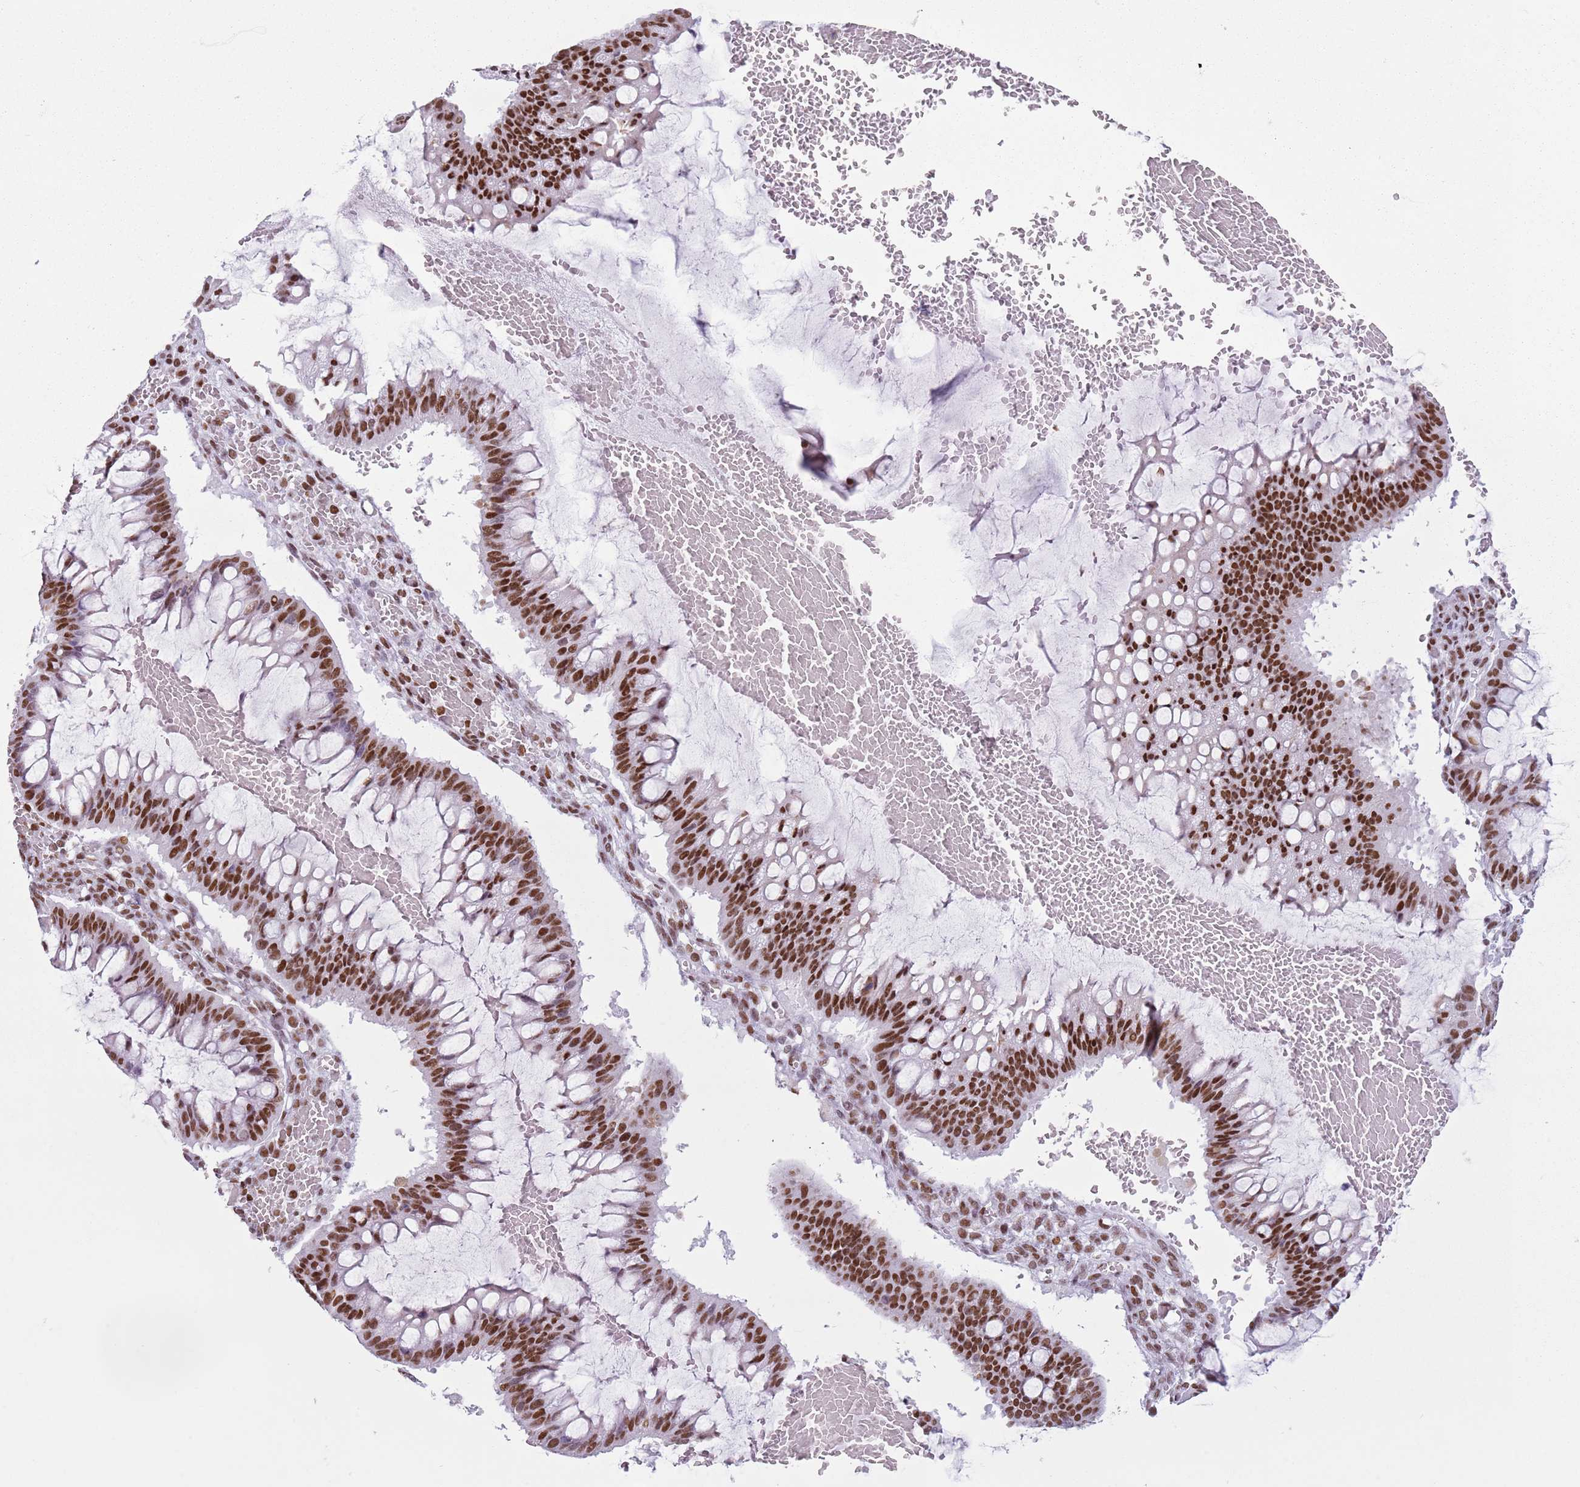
{"staining": {"intensity": "strong", "quantity": ">75%", "location": "nuclear"}, "tissue": "ovarian cancer", "cell_type": "Tumor cells", "image_type": "cancer", "snomed": [{"axis": "morphology", "description": "Cystadenocarcinoma, mucinous, NOS"}, {"axis": "topography", "description": "Ovary"}], "caption": "Strong nuclear protein positivity is seen in approximately >75% of tumor cells in ovarian mucinous cystadenocarcinoma. The staining was performed using DAB to visualize the protein expression in brown, while the nuclei were stained in blue with hematoxylin (Magnification: 20x).", "gene": "FAM104B", "patient": {"sex": "female", "age": 73}}